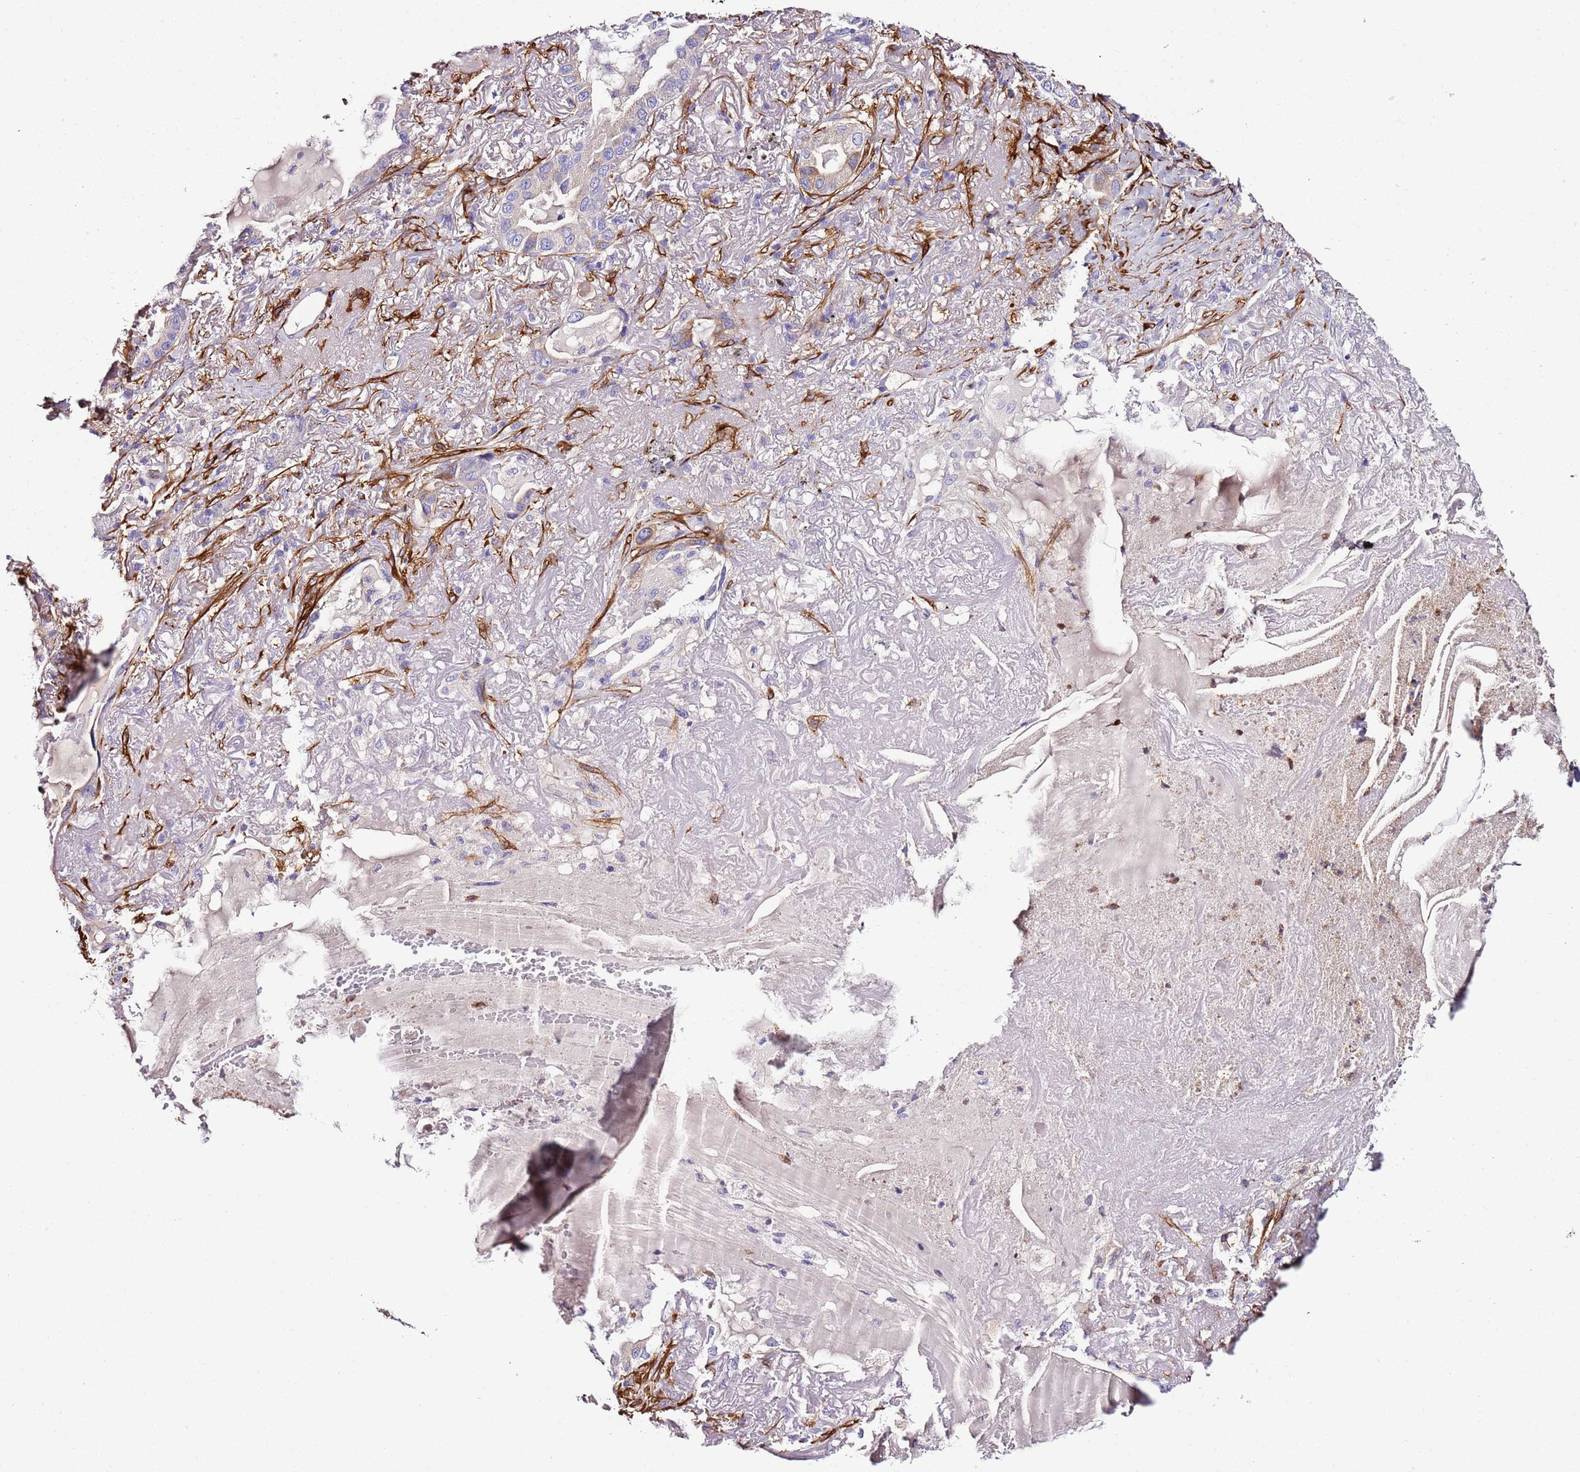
{"staining": {"intensity": "negative", "quantity": "none", "location": "none"}, "tissue": "lung cancer", "cell_type": "Tumor cells", "image_type": "cancer", "snomed": [{"axis": "morphology", "description": "Adenocarcinoma, NOS"}, {"axis": "topography", "description": "Lung"}], "caption": "DAB immunohistochemical staining of lung cancer (adenocarcinoma) shows no significant staining in tumor cells.", "gene": "FAM174C", "patient": {"sex": "female", "age": 69}}